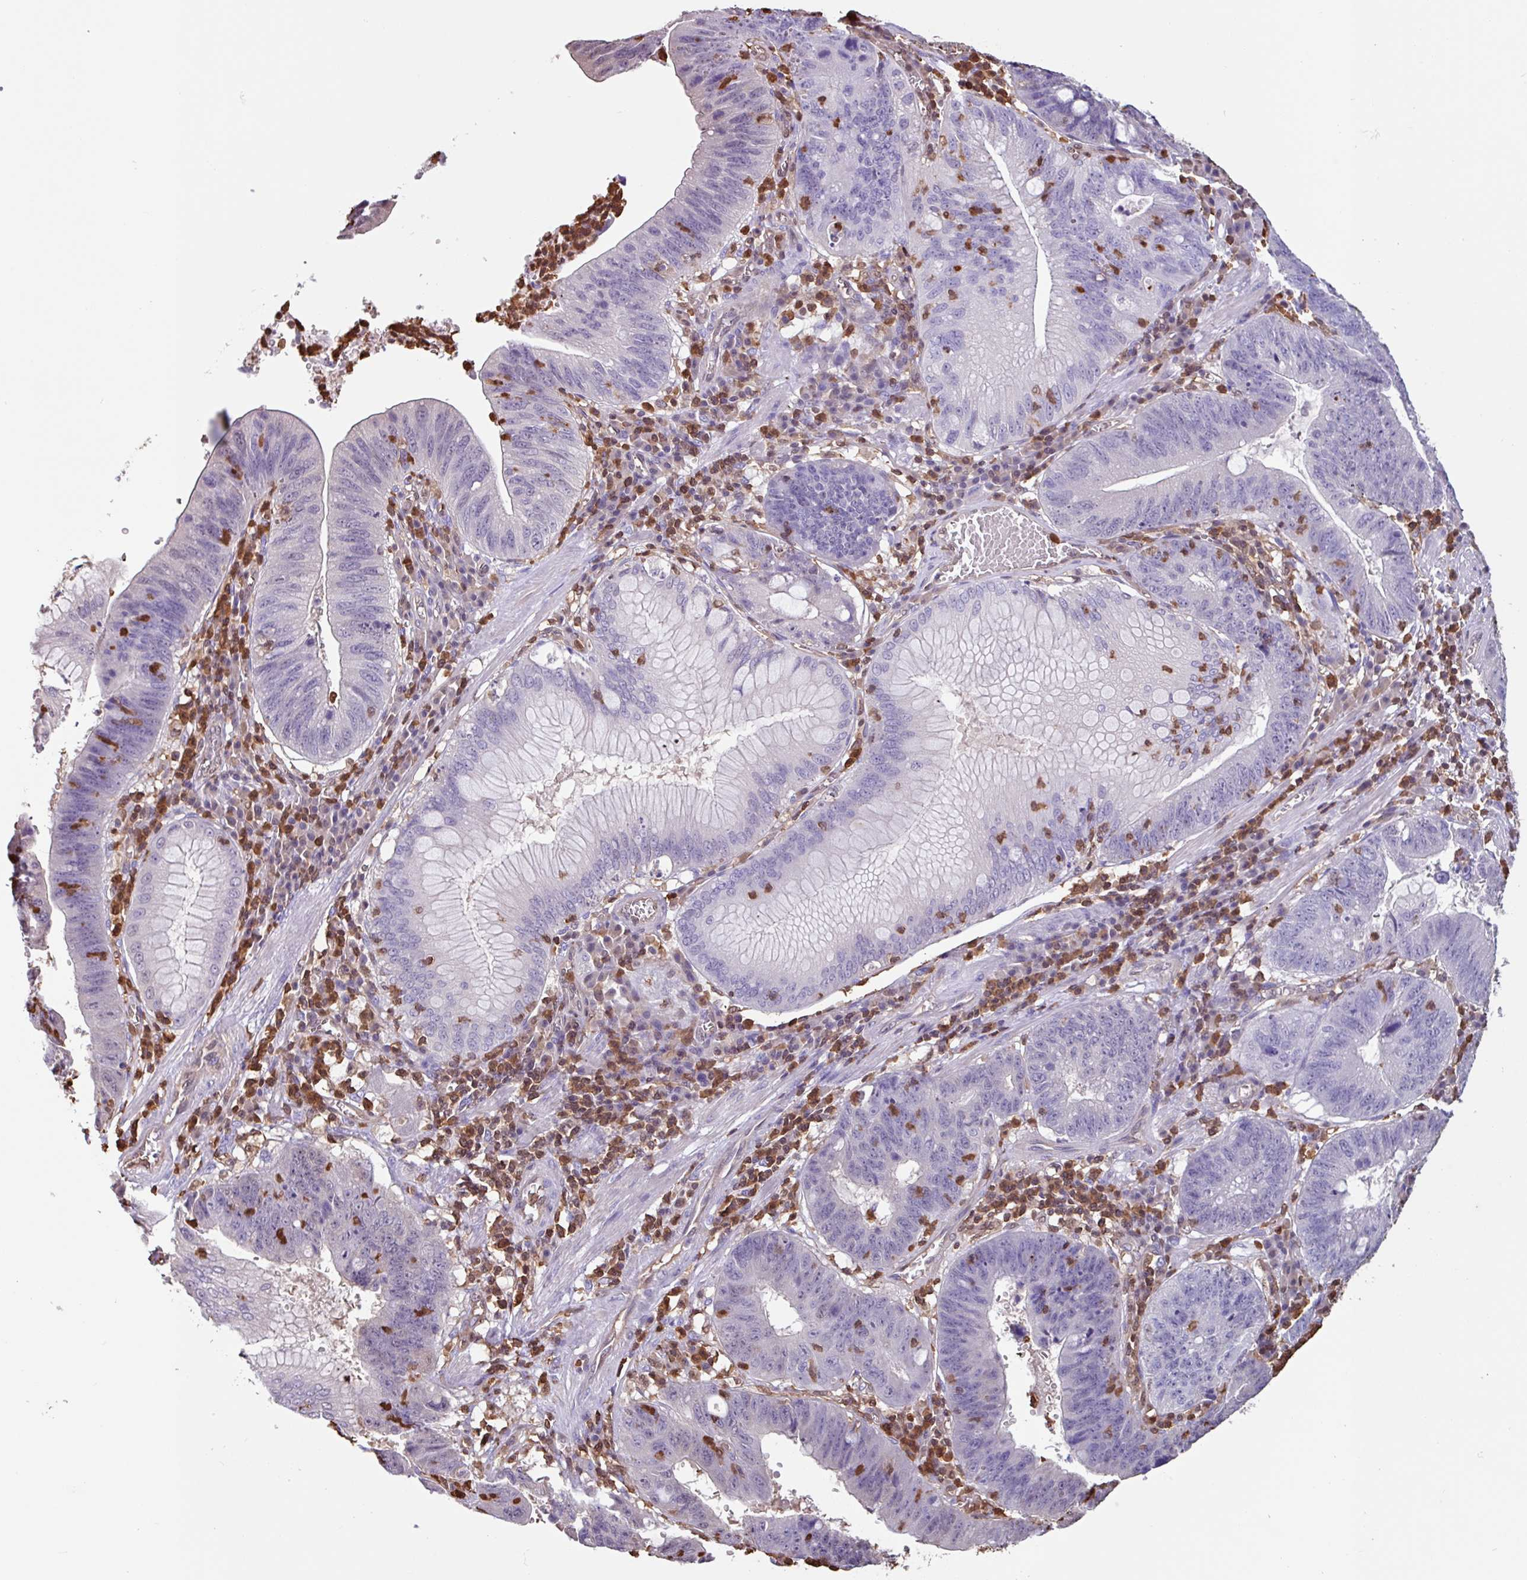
{"staining": {"intensity": "negative", "quantity": "none", "location": "none"}, "tissue": "stomach cancer", "cell_type": "Tumor cells", "image_type": "cancer", "snomed": [{"axis": "morphology", "description": "Adenocarcinoma, NOS"}, {"axis": "topography", "description": "Stomach"}], "caption": "Human stomach cancer stained for a protein using immunohistochemistry reveals no staining in tumor cells.", "gene": "ARHGDIB", "patient": {"sex": "male", "age": 59}}